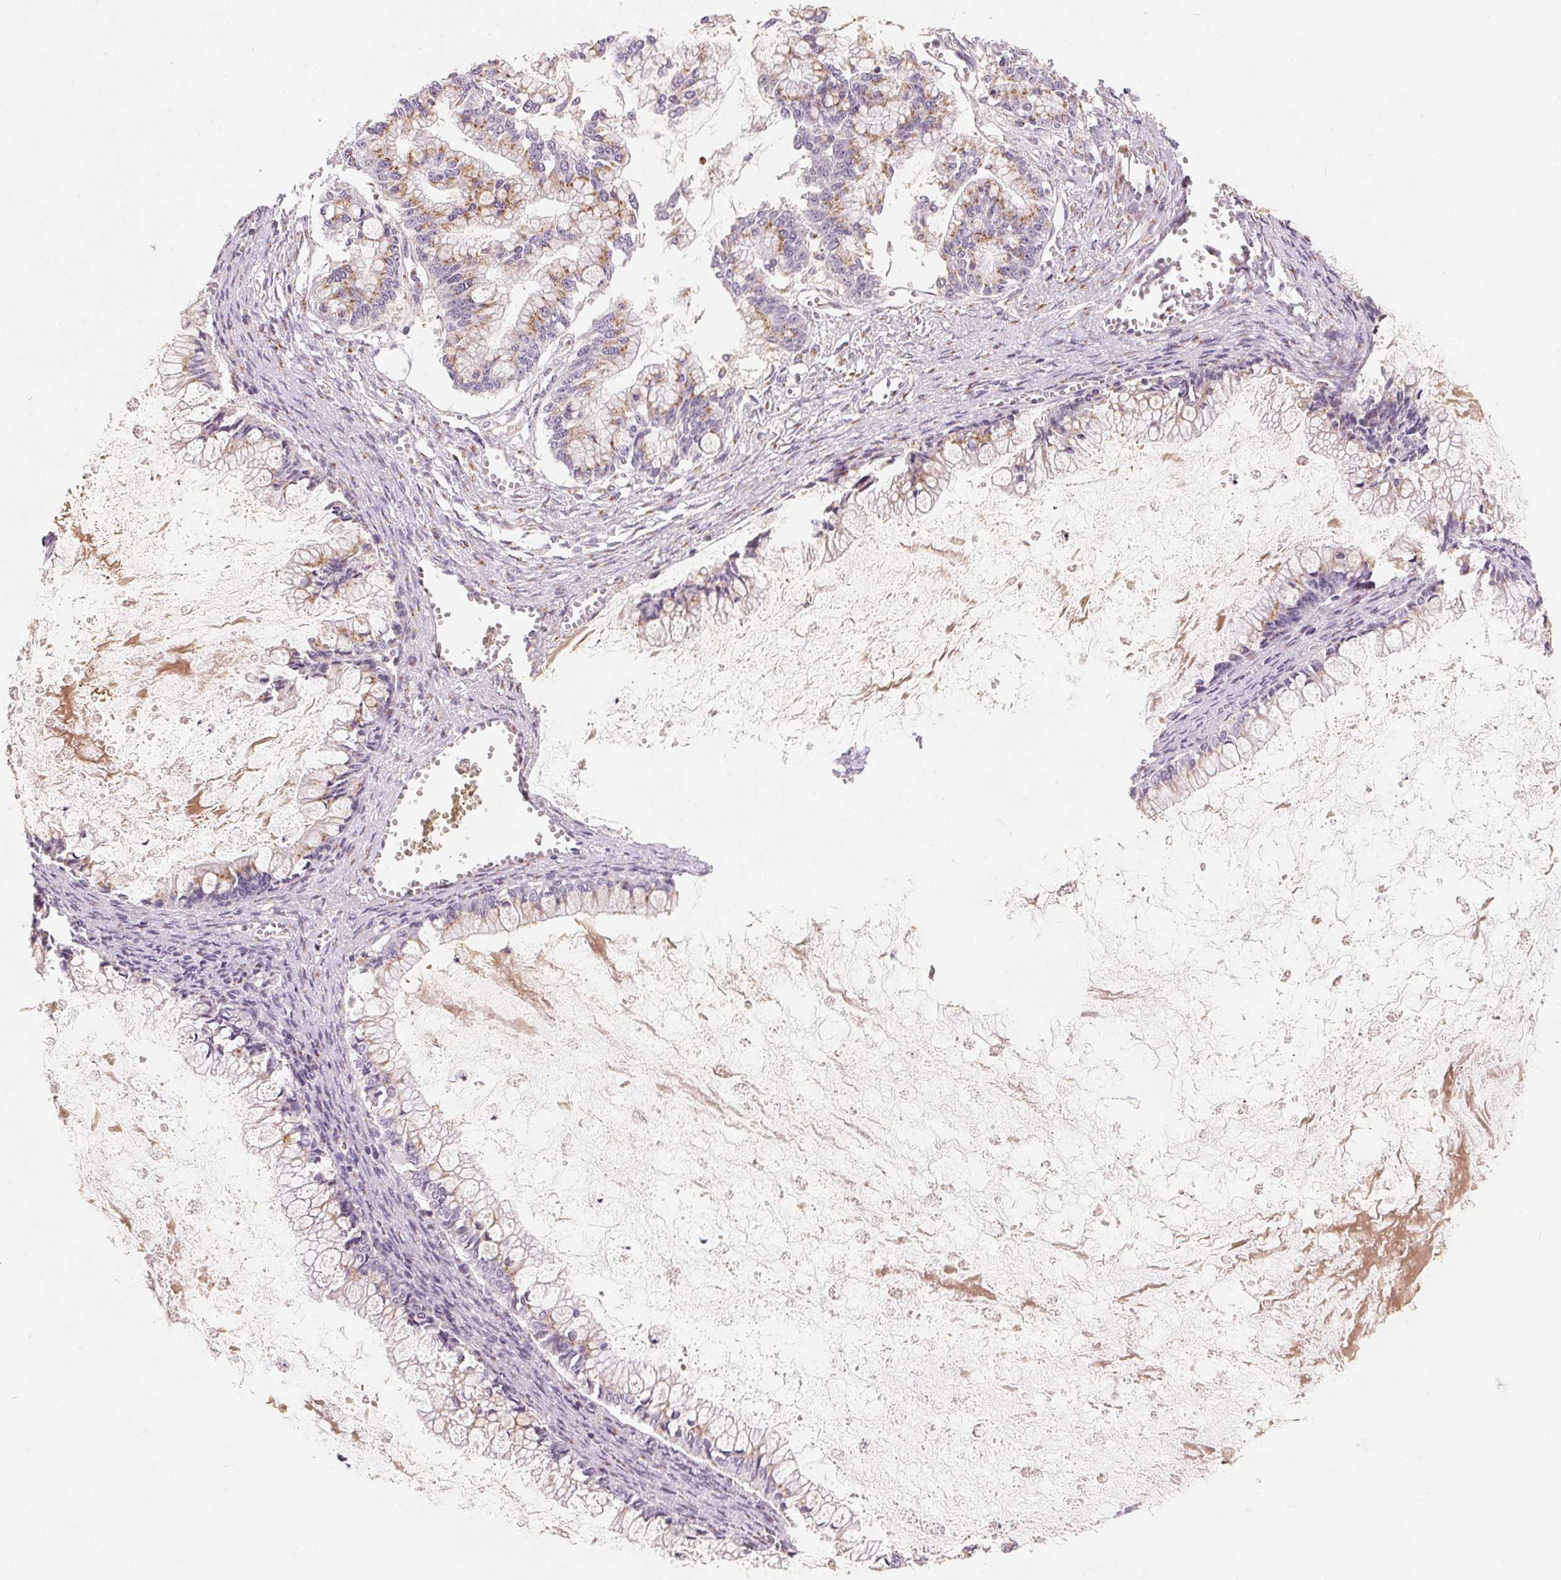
{"staining": {"intensity": "weak", "quantity": "25%-75%", "location": "cytoplasmic/membranous"}, "tissue": "ovarian cancer", "cell_type": "Tumor cells", "image_type": "cancer", "snomed": [{"axis": "morphology", "description": "Cystadenocarcinoma, mucinous, NOS"}, {"axis": "topography", "description": "Ovary"}], "caption": "Ovarian cancer tissue demonstrates weak cytoplasmic/membranous expression in approximately 25%-75% of tumor cells (Brightfield microscopy of DAB IHC at high magnification).", "gene": "DRAM2", "patient": {"sex": "female", "age": 67}}